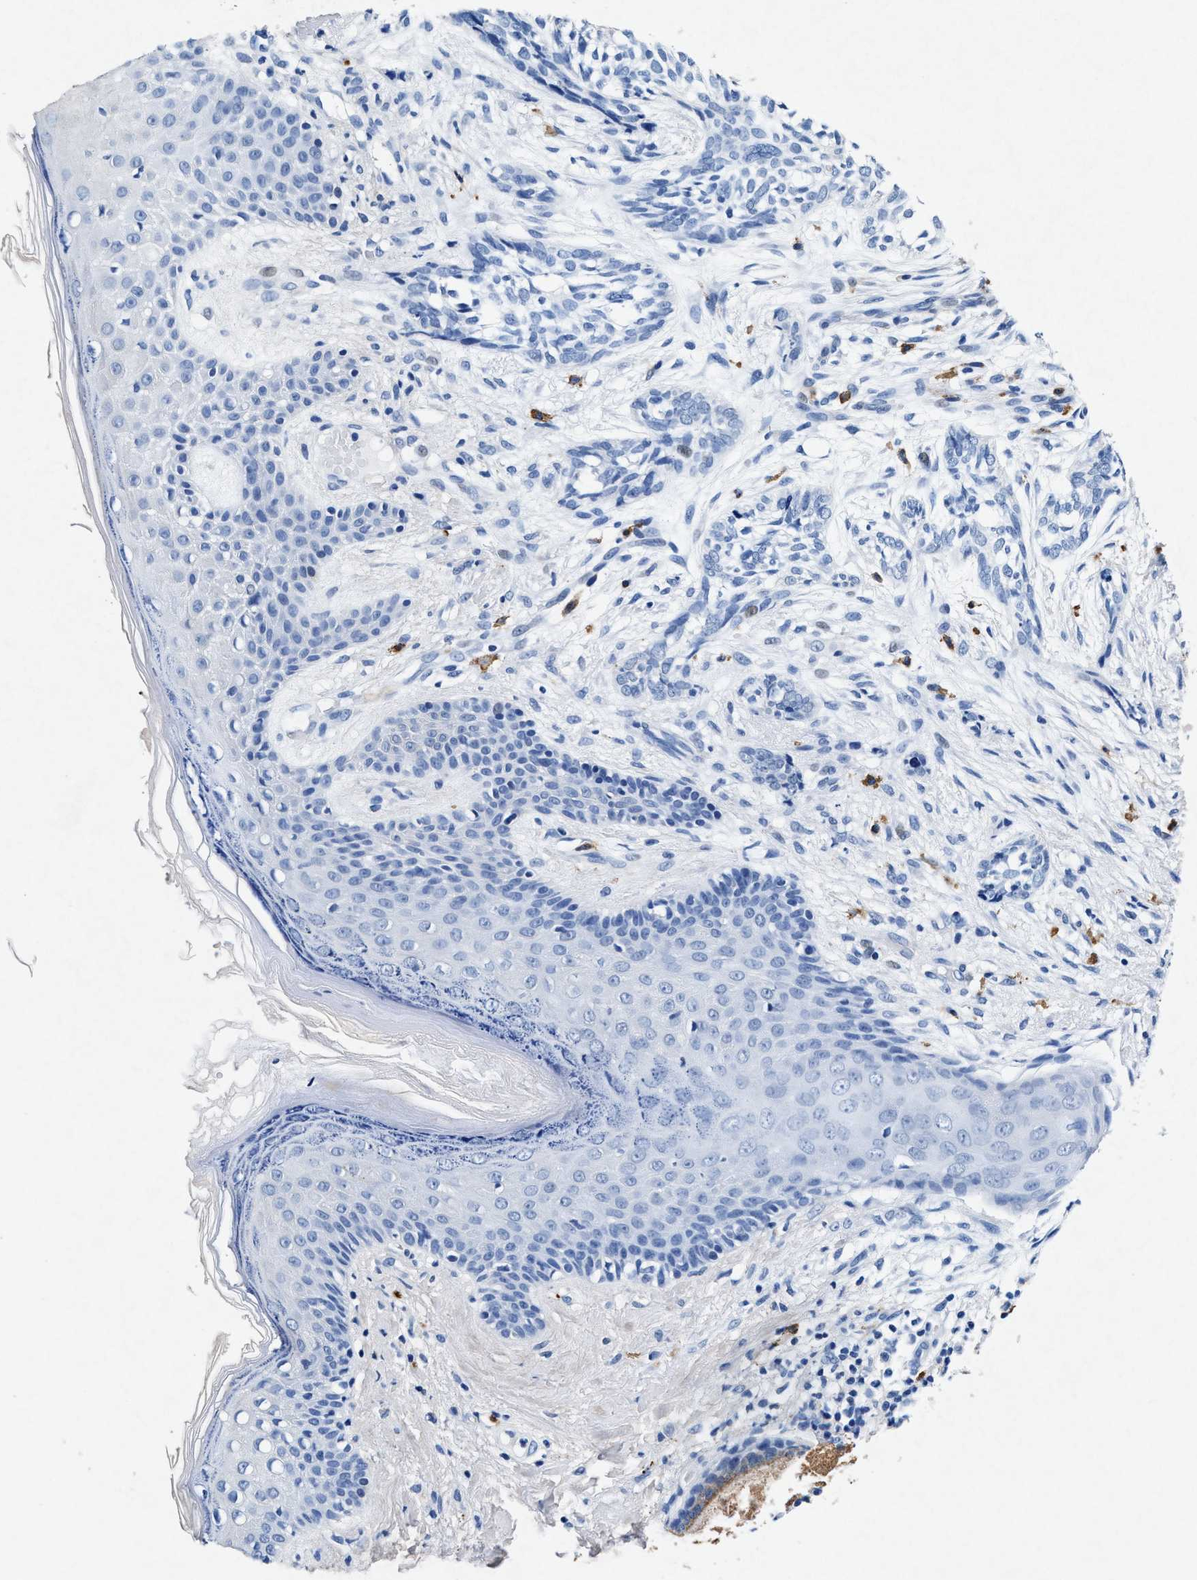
{"staining": {"intensity": "negative", "quantity": "none", "location": "none"}, "tissue": "skin cancer", "cell_type": "Tumor cells", "image_type": "cancer", "snomed": [{"axis": "morphology", "description": "Basal cell carcinoma"}, {"axis": "topography", "description": "Skin"}], "caption": "The IHC micrograph has no significant positivity in tumor cells of skin cancer tissue. (DAB (3,3'-diaminobenzidine) IHC visualized using brightfield microscopy, high magnification).", "gene": "MAP6", "patient": {"sex": "female", "age": 88}}